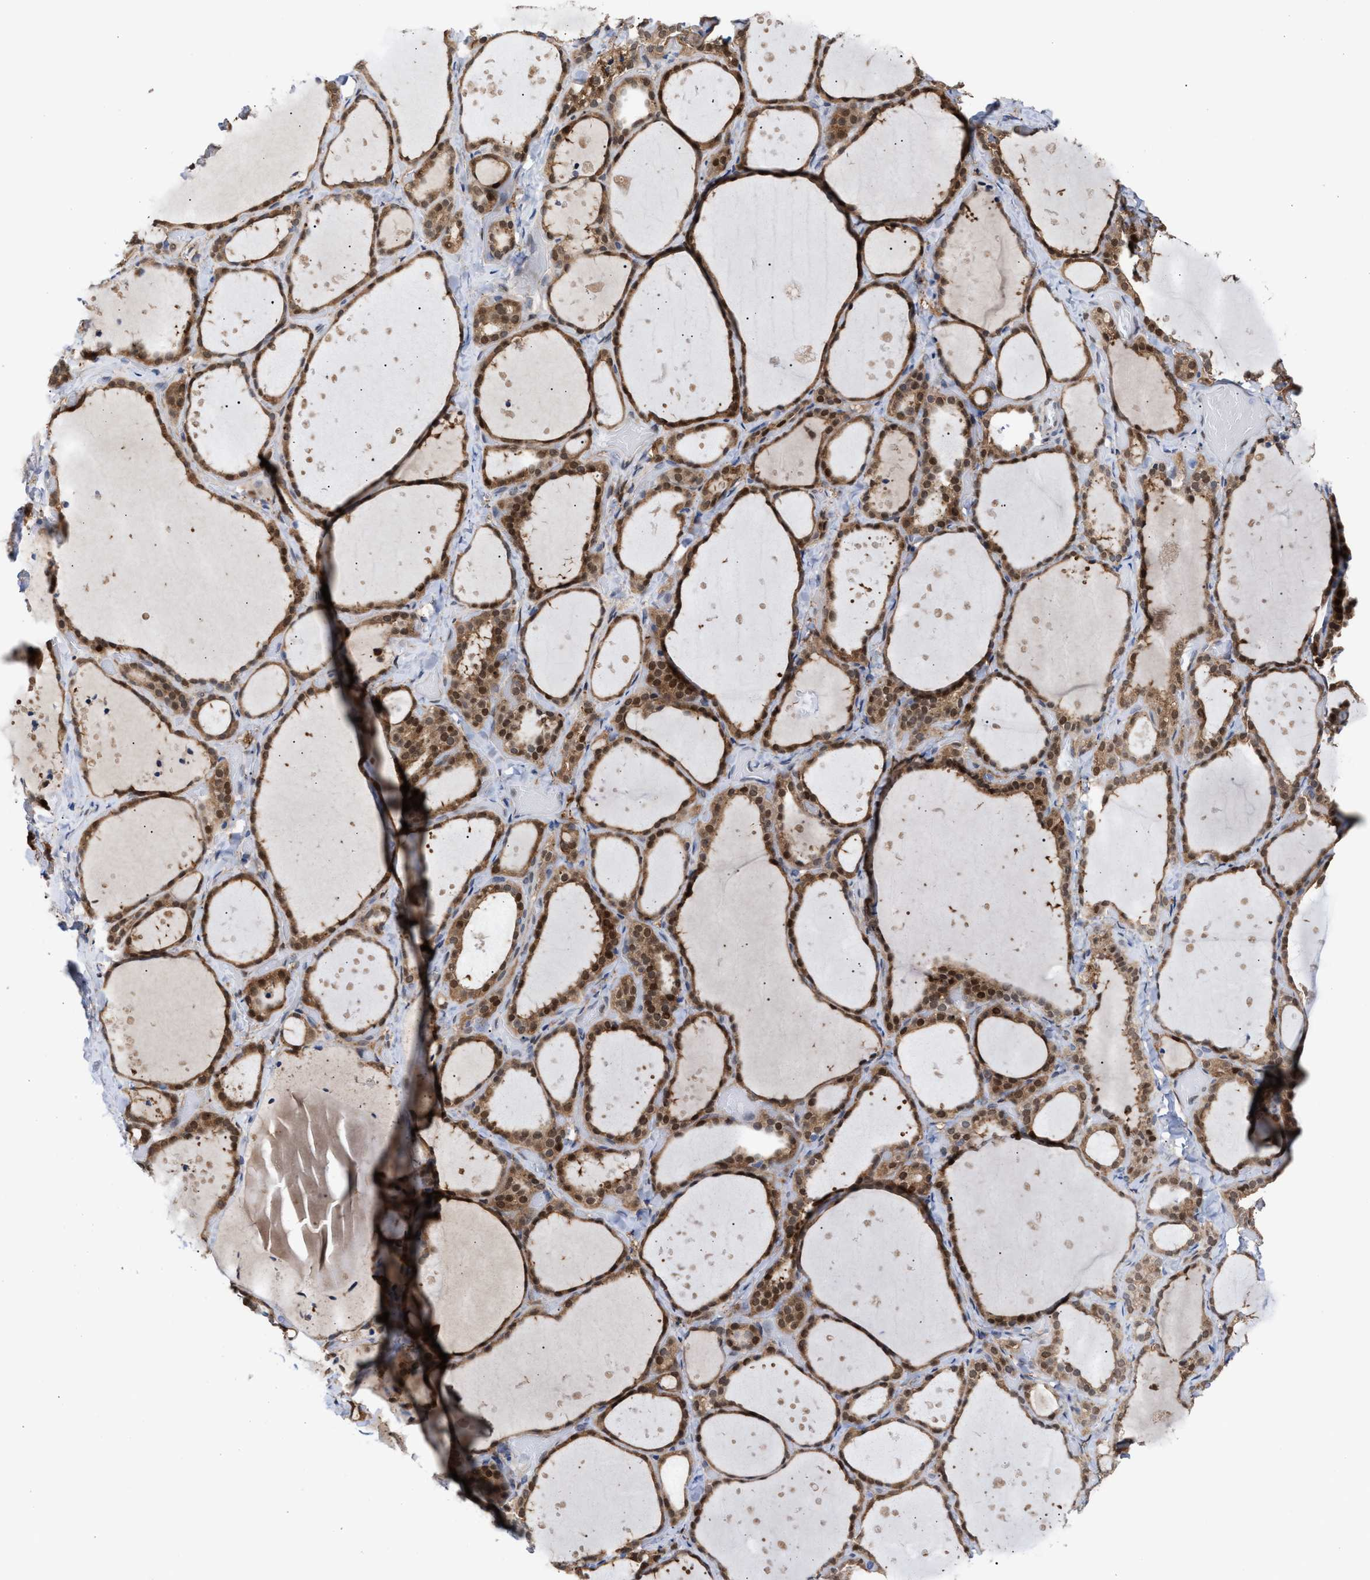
{"staining": {"intensity": "moderate", "quantity": ">75%", "location": "cytoplasmic/membranous,nuclear"}, "tissue": "thyroid gland", "cell_type": "Glandular cells", "image_type": "normal", "snomed": [{"axis": "morphology", "description": "Normal tissue, NOS"}, {"axis": "topography", "description": "Thyroid gland"}], "caption": "An IHC histopathology image of unremarkable tissue is shown. Protein staining in brown highlights moderate cytoplasmic/membranous,nuclear positivity in thyroid gland within glandular cells. Using DAB (3,3'-diaminobenzidine) (brown) and hematoxylin (blue) stains, captured at high magnification using brightfield microscopy.", "gene": "TP53I3", "patient": {"sex": "female", "age": 44}}